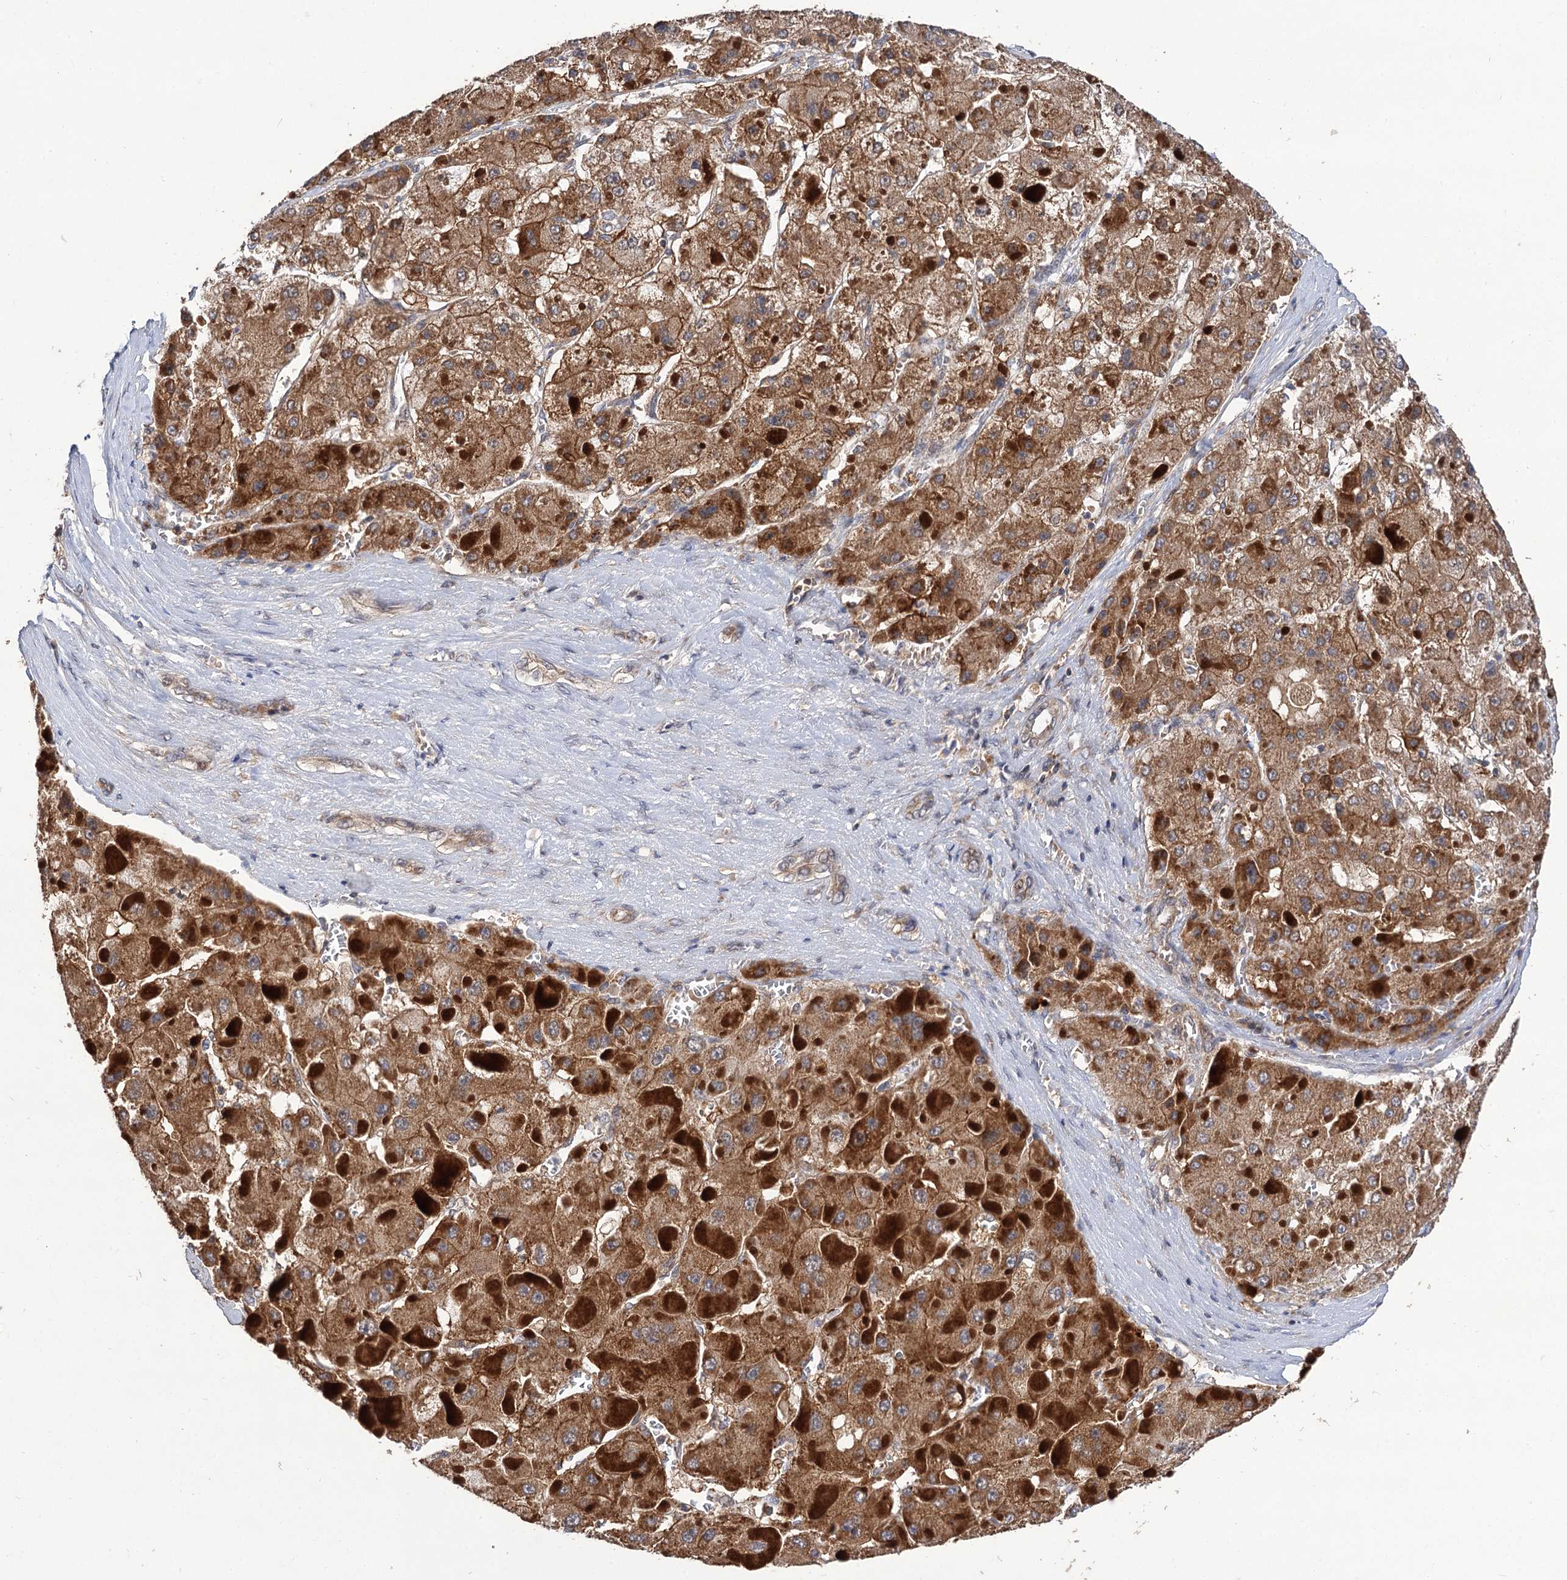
{"staining": {"intensity": "moderate", "quantity": ">75%", "location": "cytoplasmic/membranous"}, "tissue": "liver cancer", "cell_type": "Tumor cells", "image_type": "cancer", "snomed": [{"axis": "morphology", "description": "Carcinoma, Hepatocellular, NOS"}, {"axis": "topography", "description": "Liver"}], "caption": "This image exhibits immunohistochemistry (IHC) staining of human liver cancer, with medium moderate cytoplasmic/membranous expression in about >75% of tumor cells.", "gene": "FBXW8", "patient": {"sex": "female", "age": 73}}